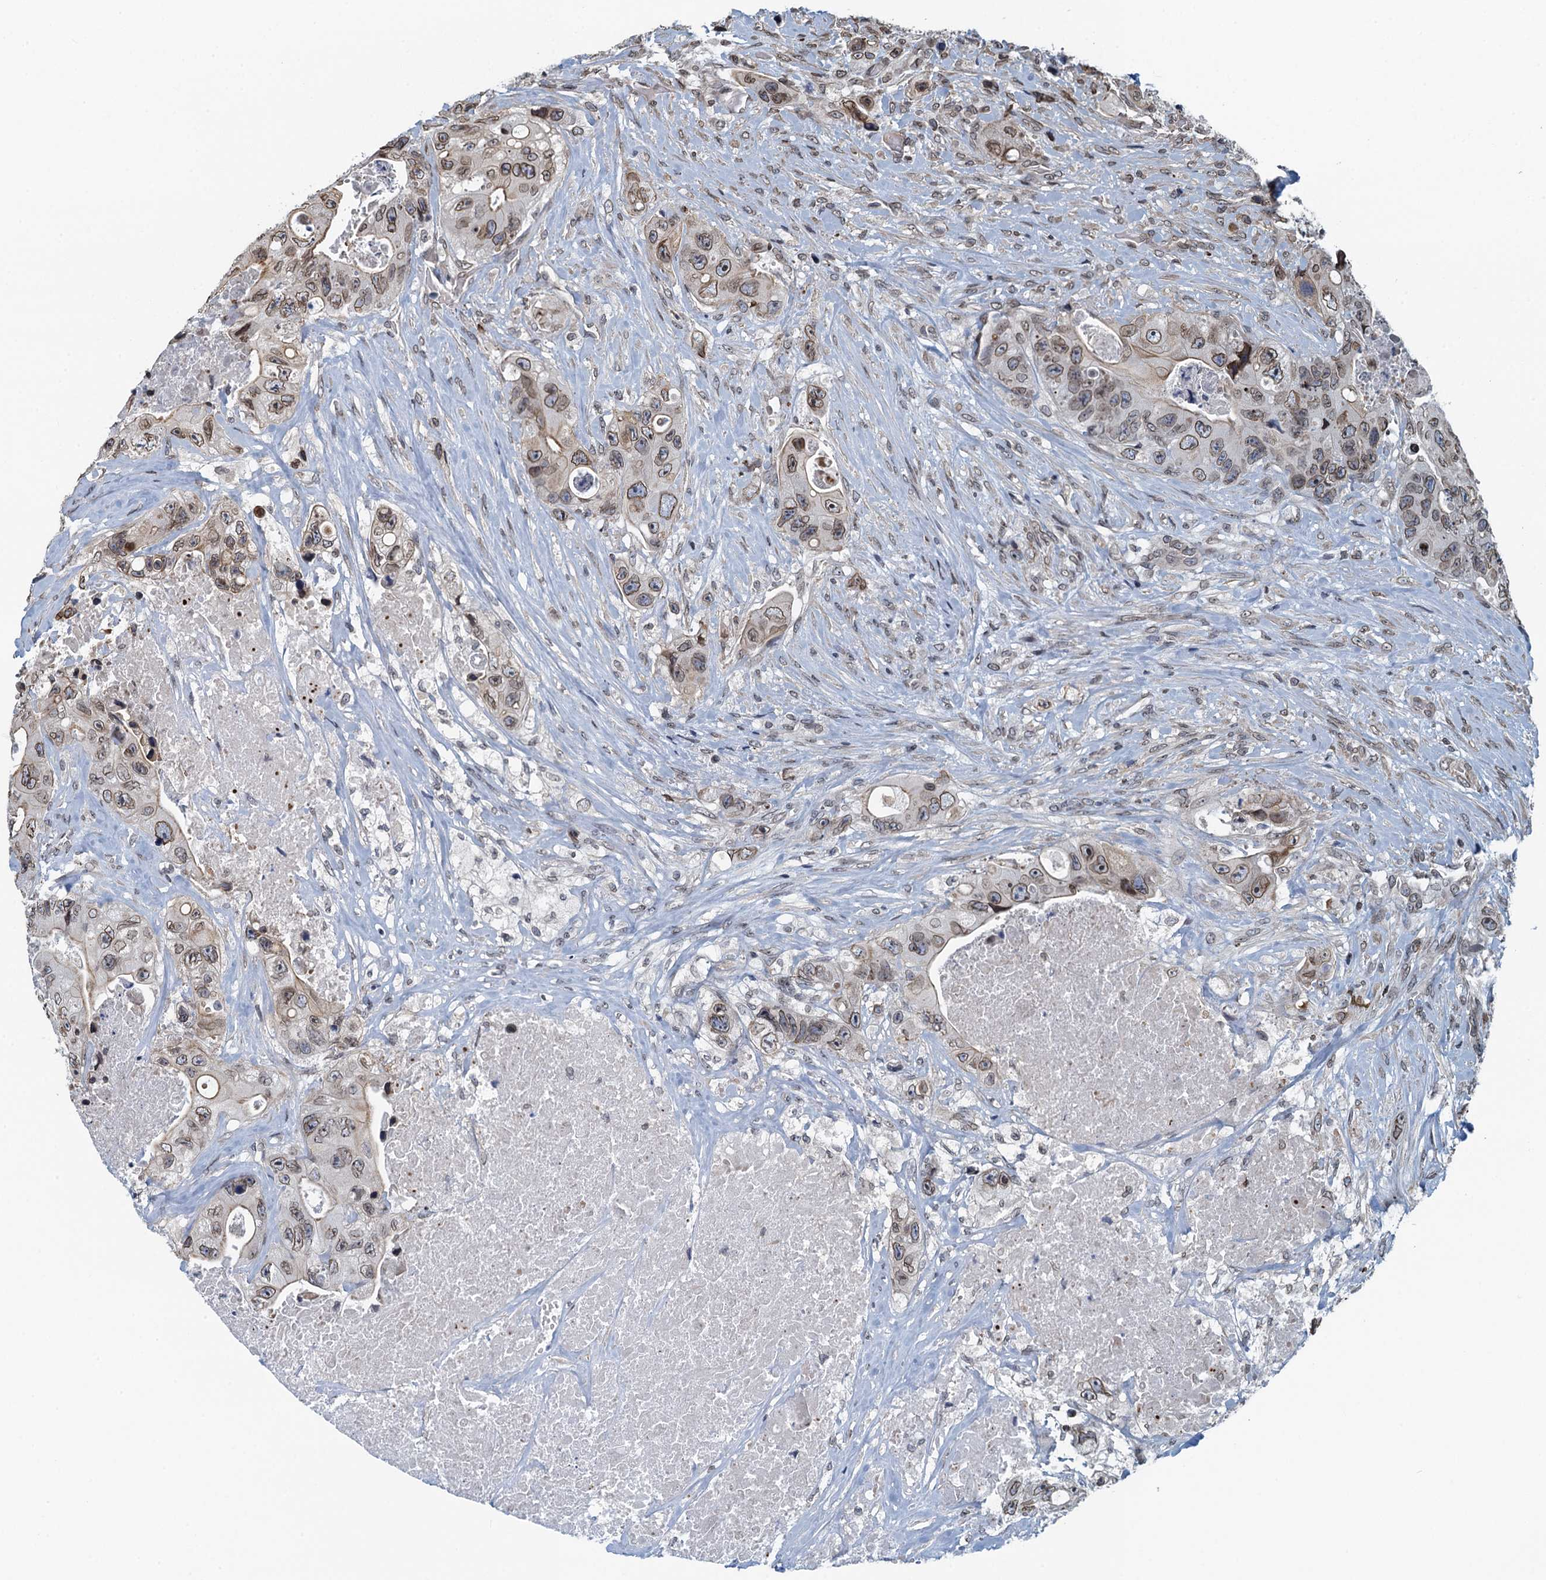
{"staining": {"intensity": "moderate", "quantity": ">75%", "location": "cytoplasmic/membranous,nuclear"}, "tissue": "colorectal cancer", "cell_type": "Tumor cells", "image_type": "cancer", "snomed": [{"axis": "morphology", "description": "Adenocarcinoma, NOS"}, {"axis": "topography", "description": "Colon"}], "caption": "A photomicrograph of human adenocarcinoma (colorectal) stained for a protein reveals moderate cytoplasmic/membranous and nuclear brown staining in tumor cells.", "gene": "CCDC34", "patient": {"sex": "female", "age": 46}}